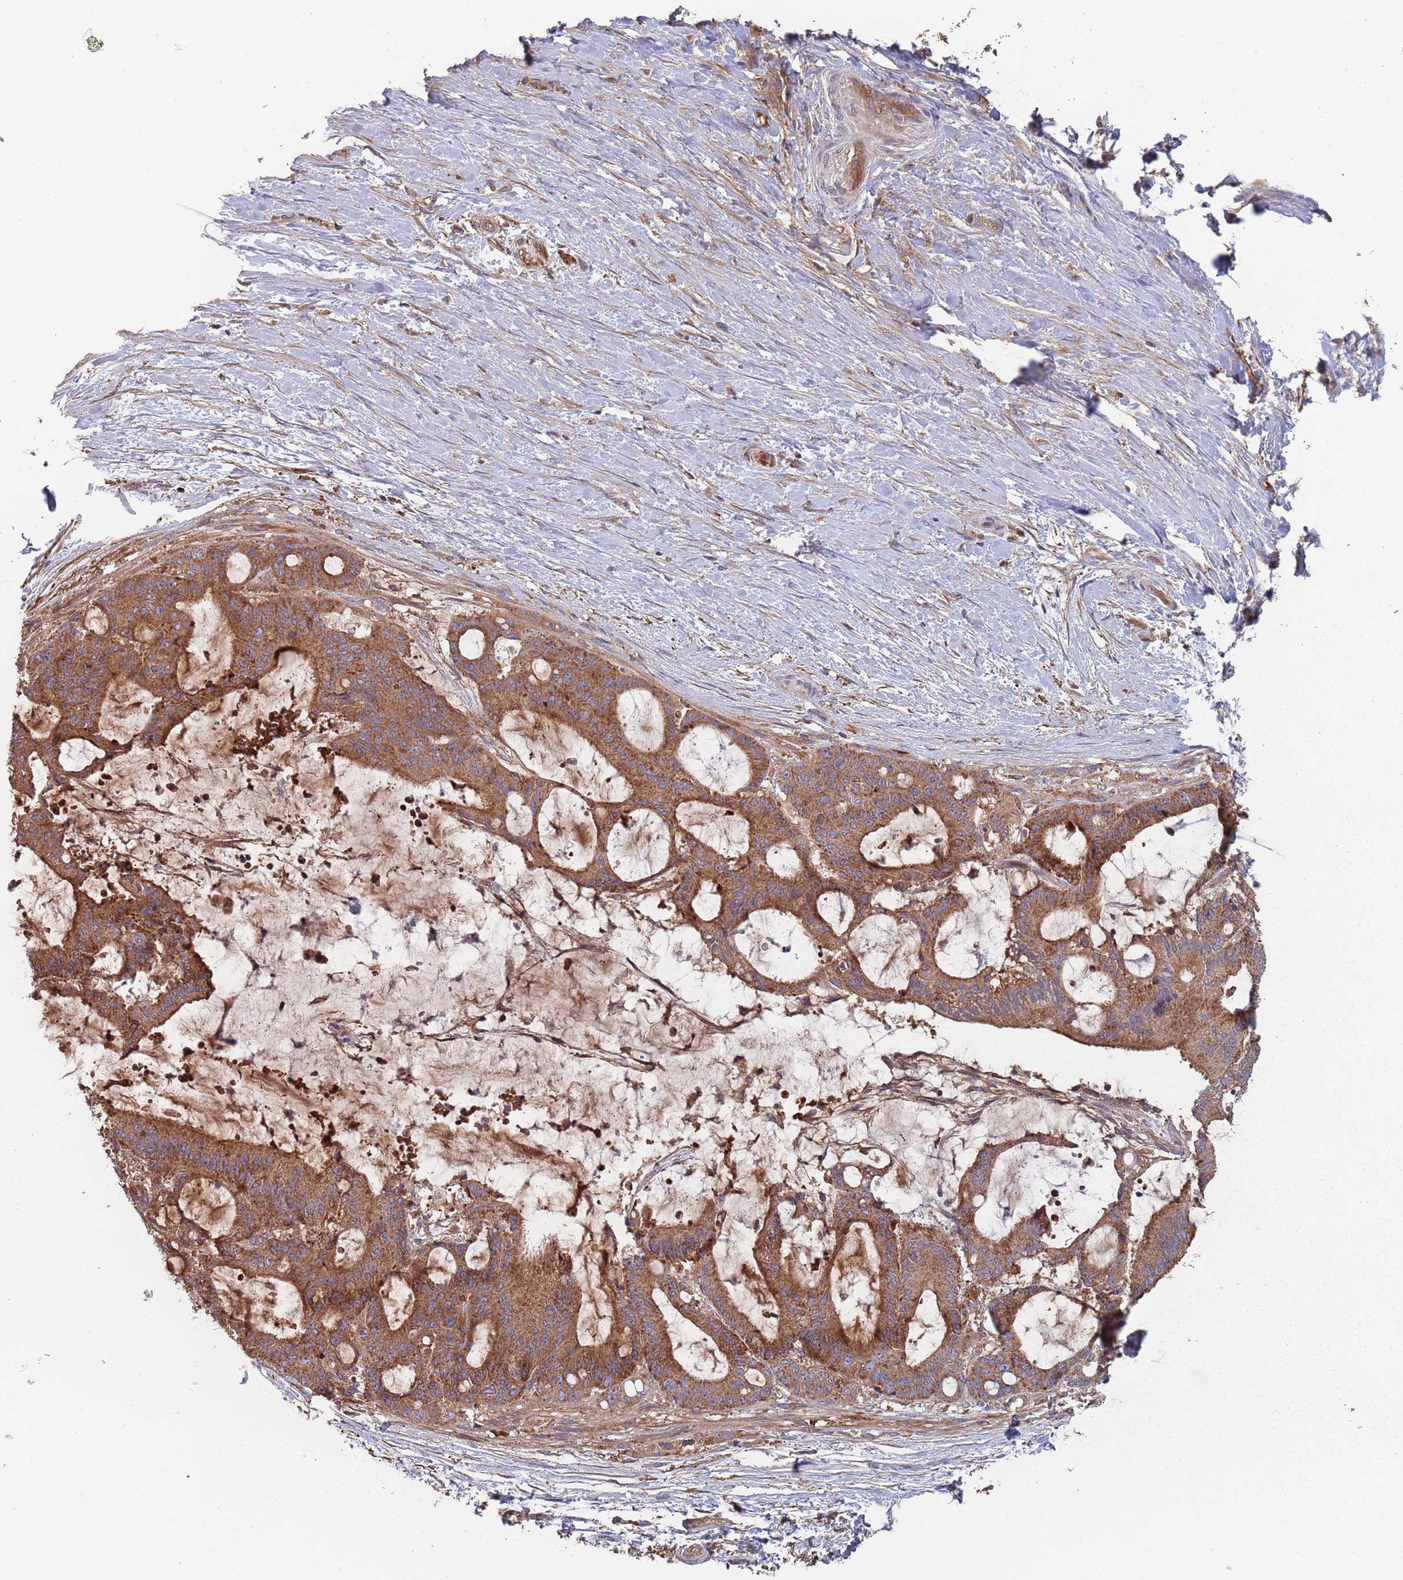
{"staining": {"intensity": "moderate", "quantity": ">75%", "location": "cytoplasmic/membranous"}, "tissue": "liver cancer", "cell_type": "Tumor cells", "image_type": "cancer", "snomed": [{"axis": "morphology", "description": "Normal tissue, NOS"}, {"axis": "morphology", "description": "Cholangiocarcinoma"}, {"axis": "topography", "description": "Liver"}, {"axis": "topography", "description": "Peripheral nerve tissue"}], "caption": "Liver cancer (cholangiocarcinoma) stained with immunohistochemistry (IHC) displays moderate cytoplasmic/membranous positivity in about >75% of tumor cells. The protein of interest is stained brown, and the nuclei are stained in blue (DAB (3,3'-diaminobenzidine) IHC with brightfield microscopy, high magnification).", "gene": "GDI2", "patient": {"sex": "female", "age": 73}}